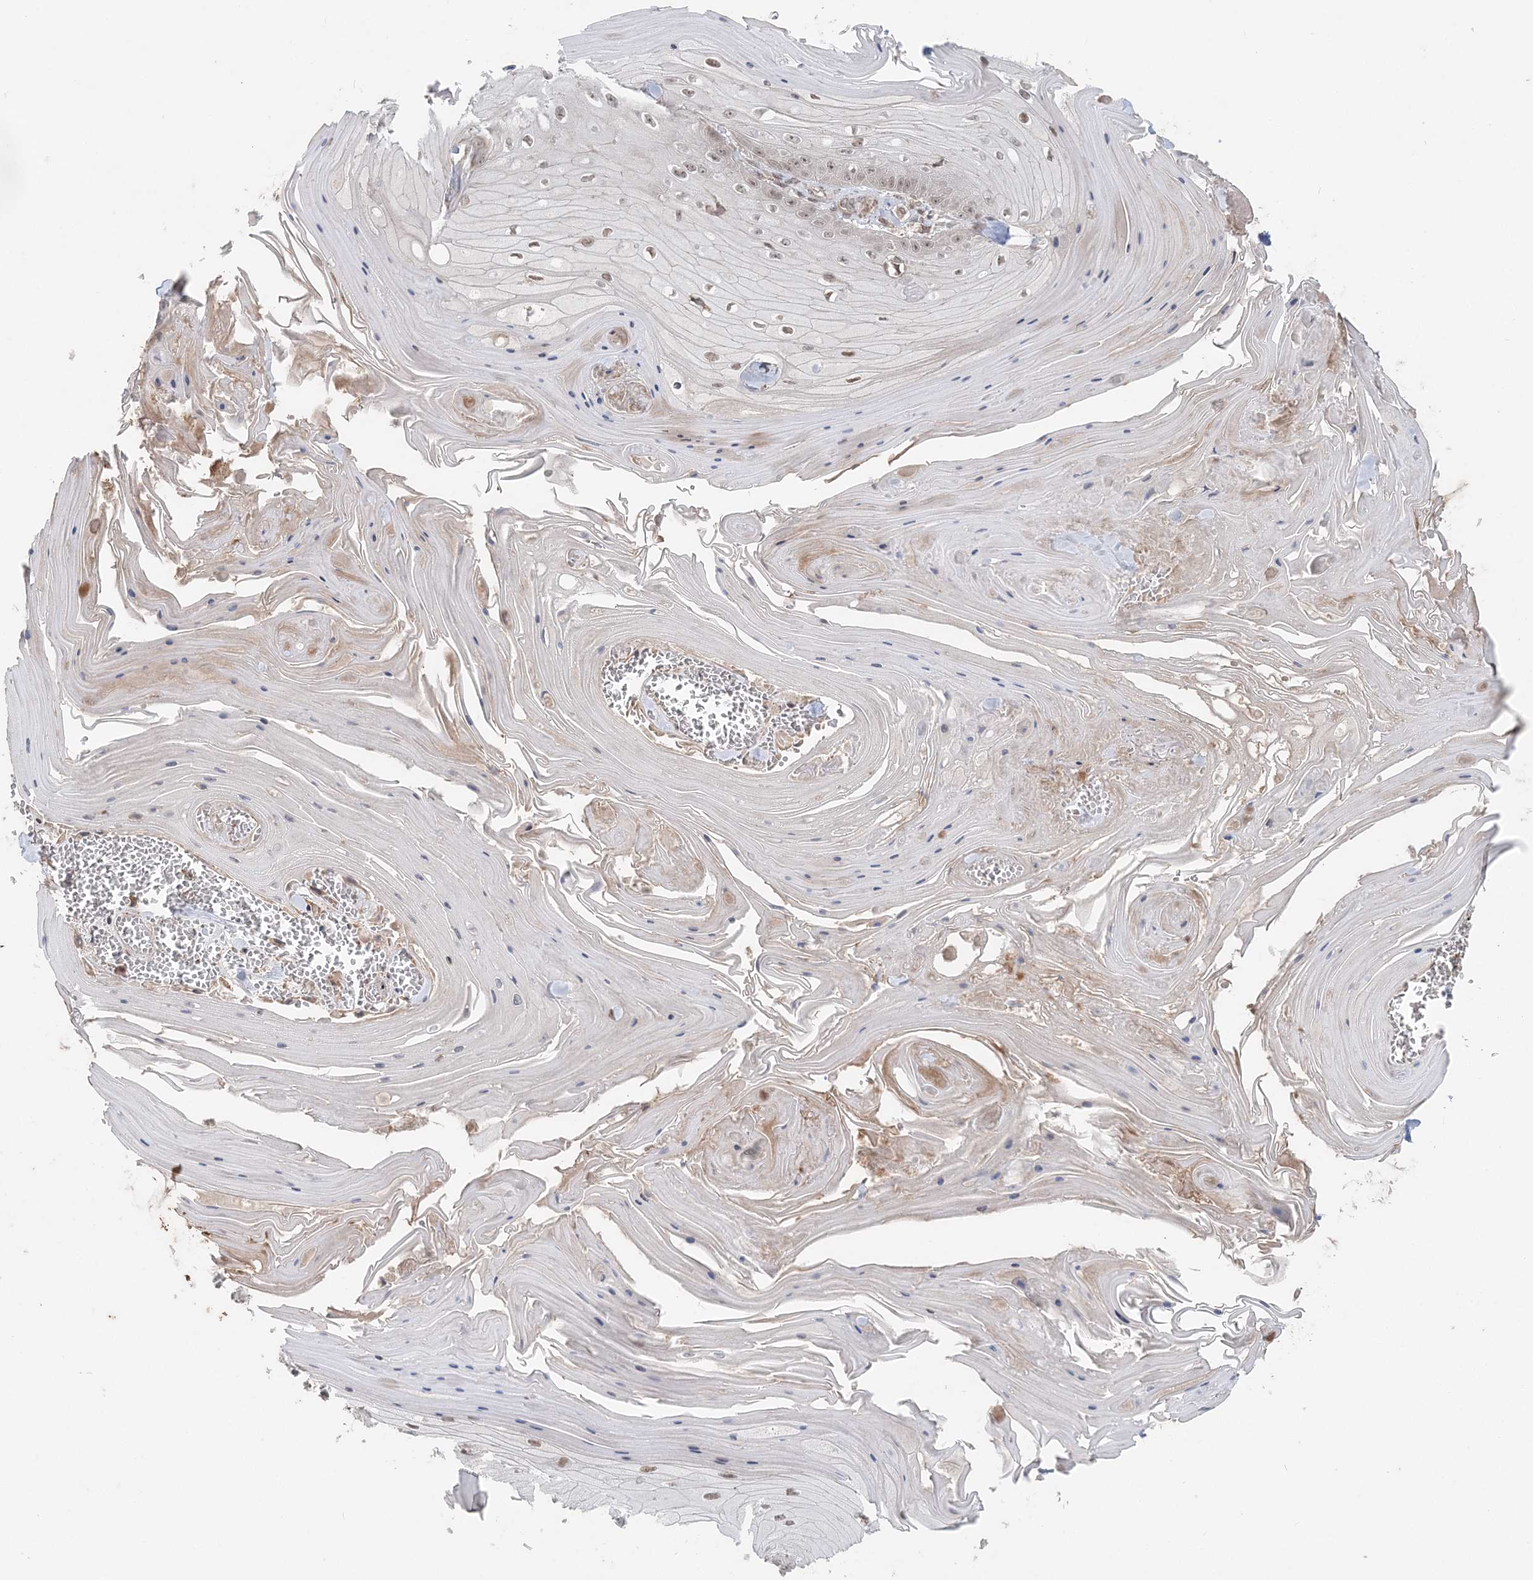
{"staining": {"intensity": "weak", "quantity": "<25%", "location": "nuclear"}, "tissue": "skin cancer", "cell_type": "Tumor cells", "image_type": "cancer", "snomed": [{"axis": "morphology", "description": "Squamous cell carcinoma, NOS"}, {"axis": "topography", "description": "Skin"}], "caption": "This is an IHC image of skin cancer (squamous cell carcinoma). There is no positivity in tumor cells.", "gene": "SLU7", "patient": {"sex": "male", "age": 74}}